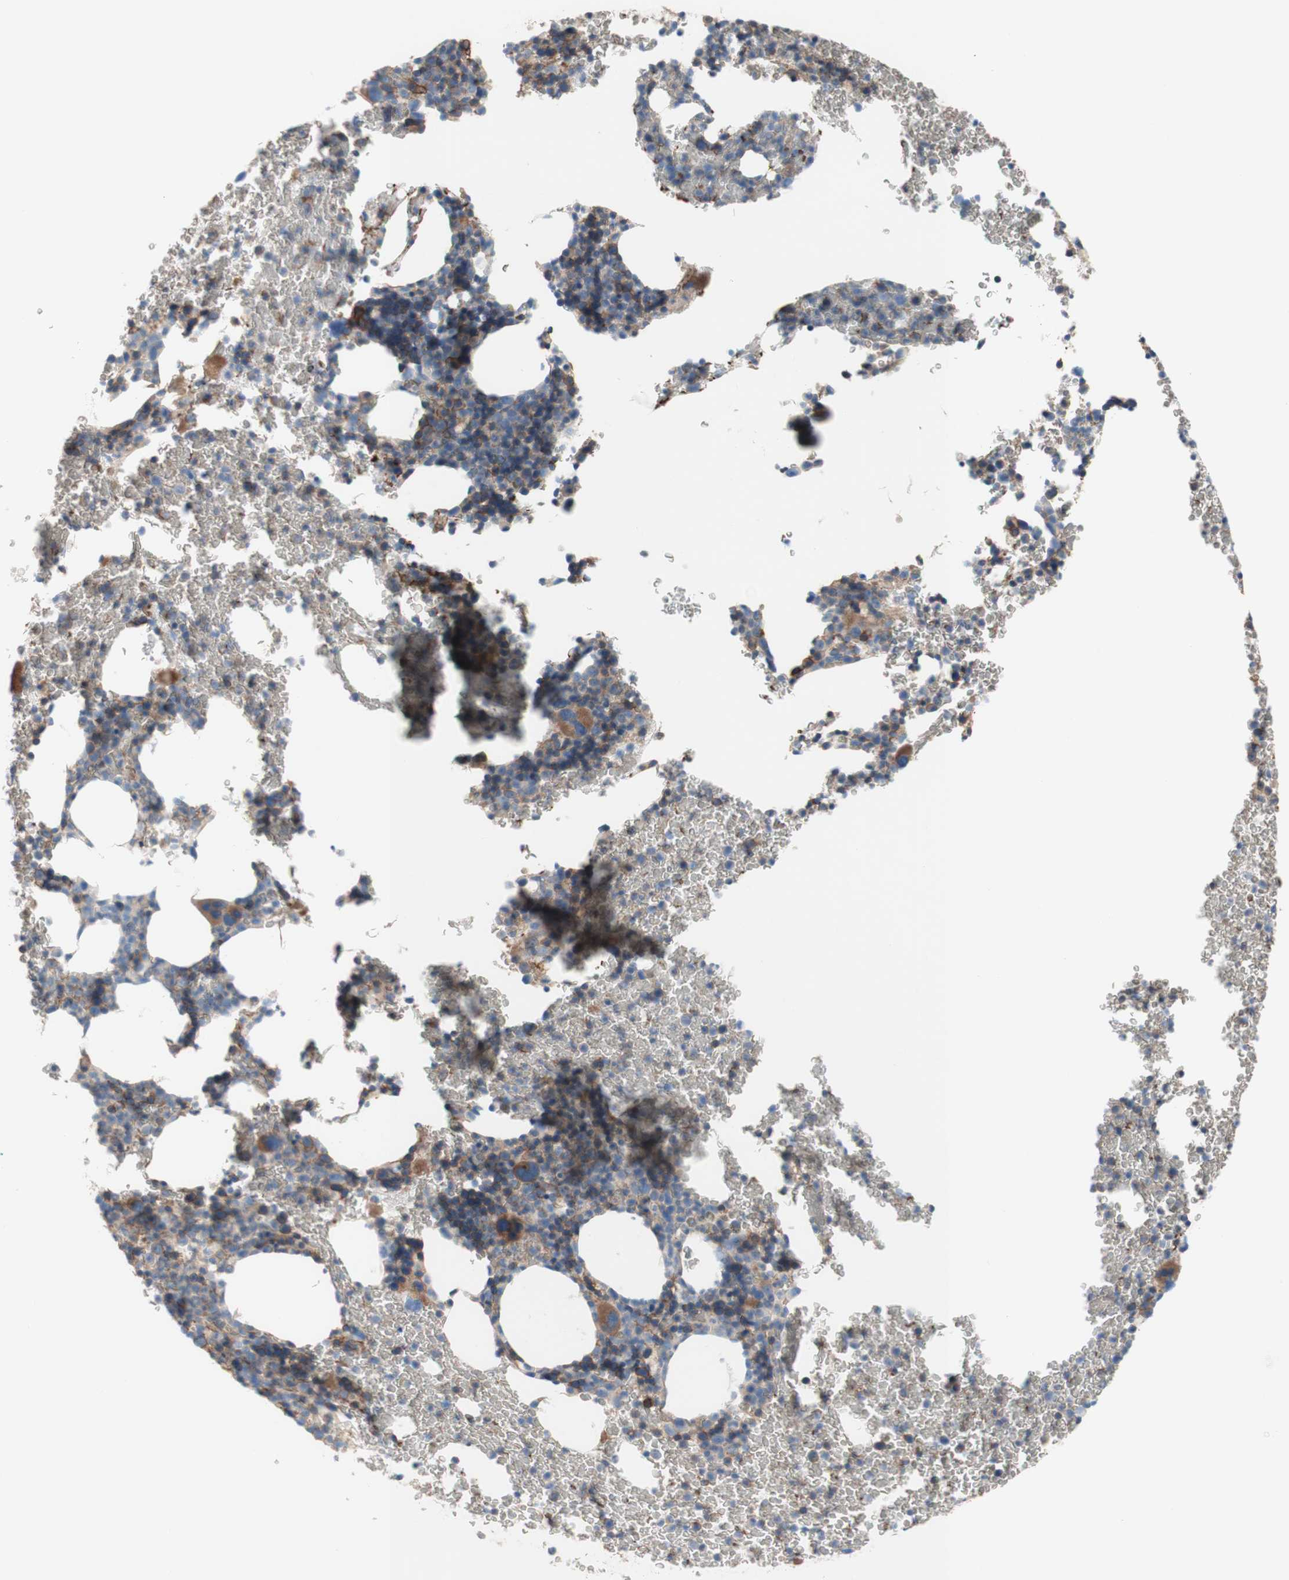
{"staining": {"intensity": "moderate", "quantity": "<25%", "location": "cytoplasmic/membranous"}, "tissue": "bone marrow", "cell_type": "Hematopoietic cells", "image_type": "normal", "snomed": [{"axis": "morphology", "description": "Normal tissue, NOS"}, {"axis": "morphology", "description": "Inflammation, NOS"}, {"axis": "topography", "description": "Bone marrow"}], "caption": "A micrograph of human bone marrow stained for a protein exhibits moderate cytoplasmic/membranous brown staining in hematopoietic cells. The protein of interest is shown in brown color, while the nuclei are stained blue.", "gene": "CD46", "patient": {"sex": "male", "age": 72}}